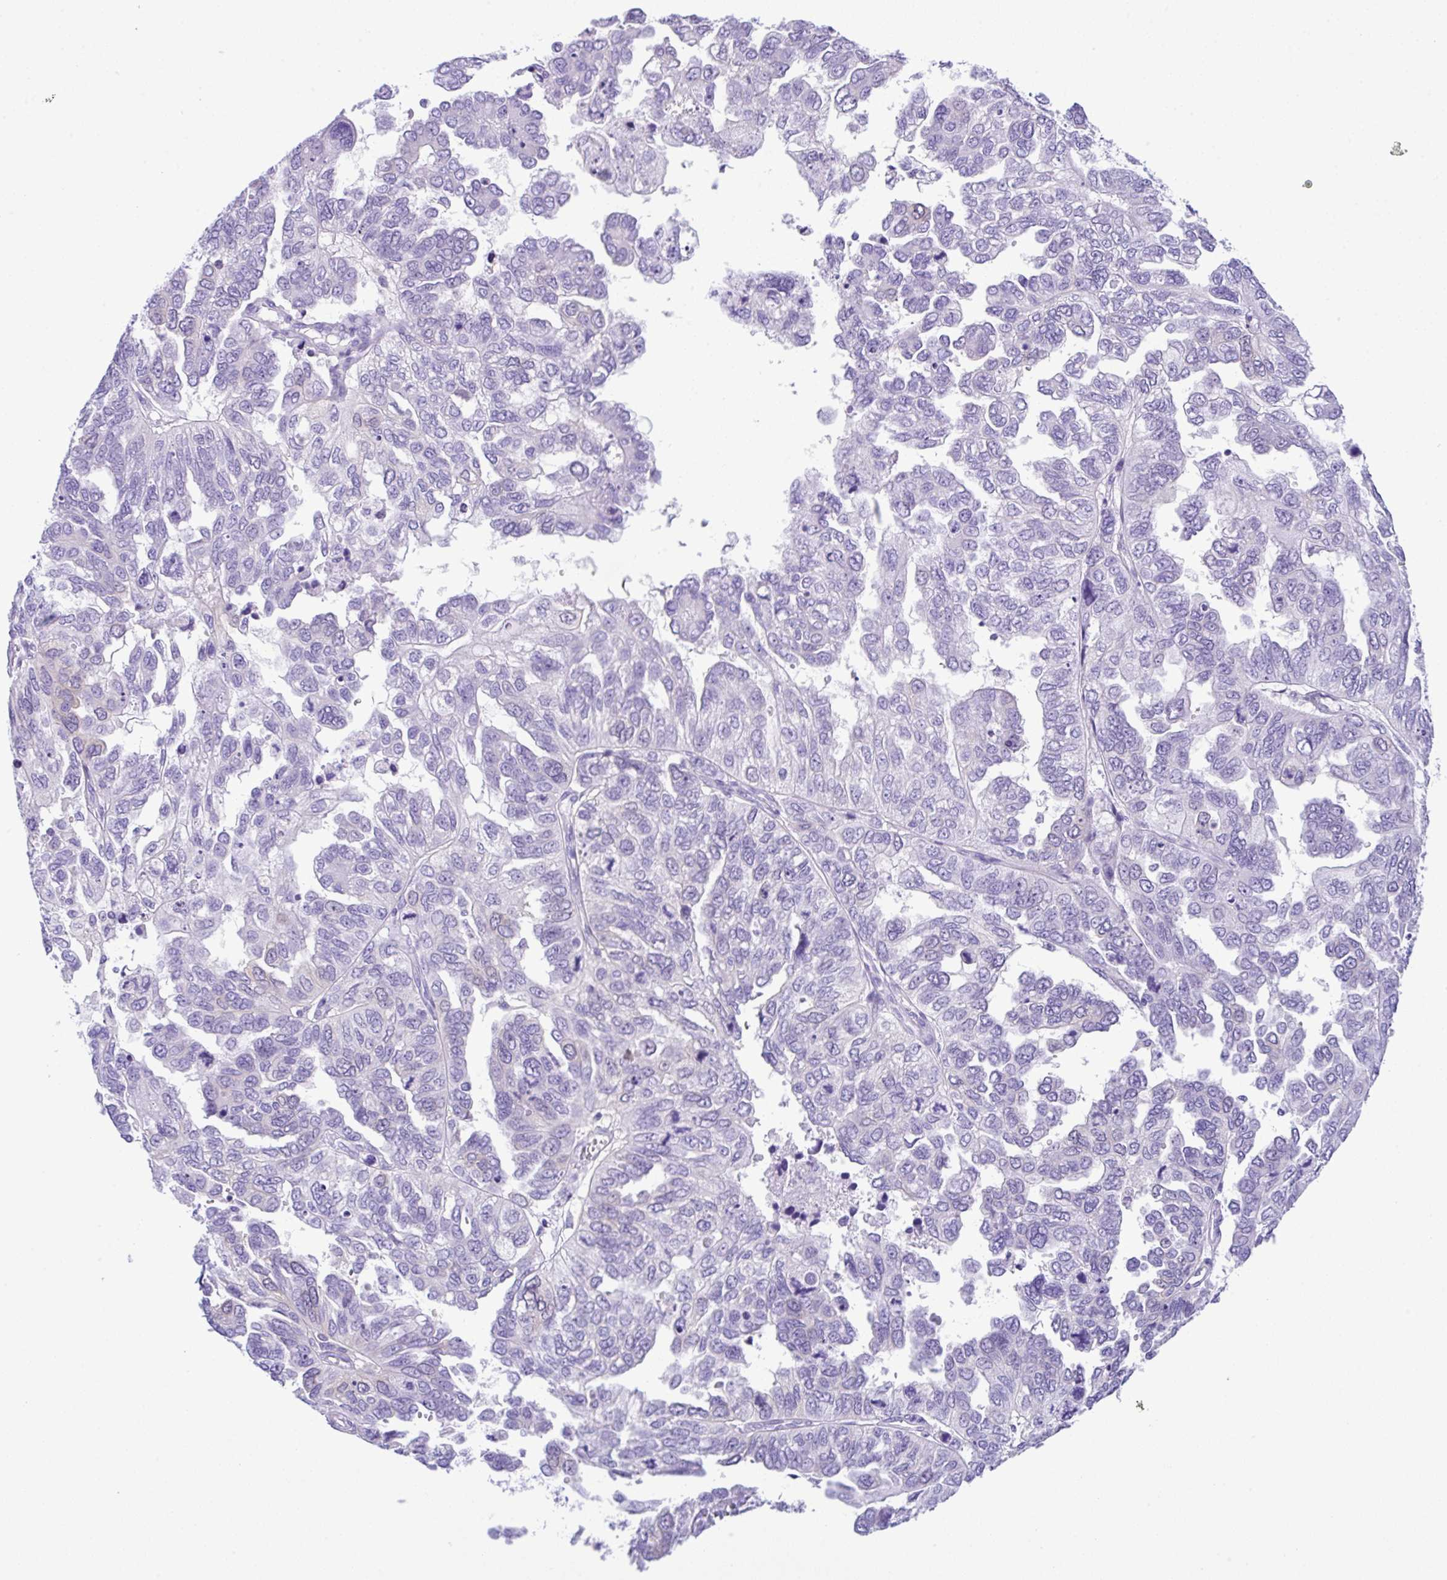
{"staining": {"intensity": "negative", "quantity": "none", "location": "none"}, "tissue": "ovarian cancer", "cell_type": "Tumor cells", "image_type": "cancer", "snomed": [{"axis": "morphology", "description": "Cystadenocarcinoma, serous, NOS"}, {"axis": "topography", "description": "Ovary"}], "caption": "IHC of human ovarian serous cystadenocarcinoma exhibits no expression in tumor cells.", "gene": "RRM2", "patient": {"sex": "female", "age": 53}}